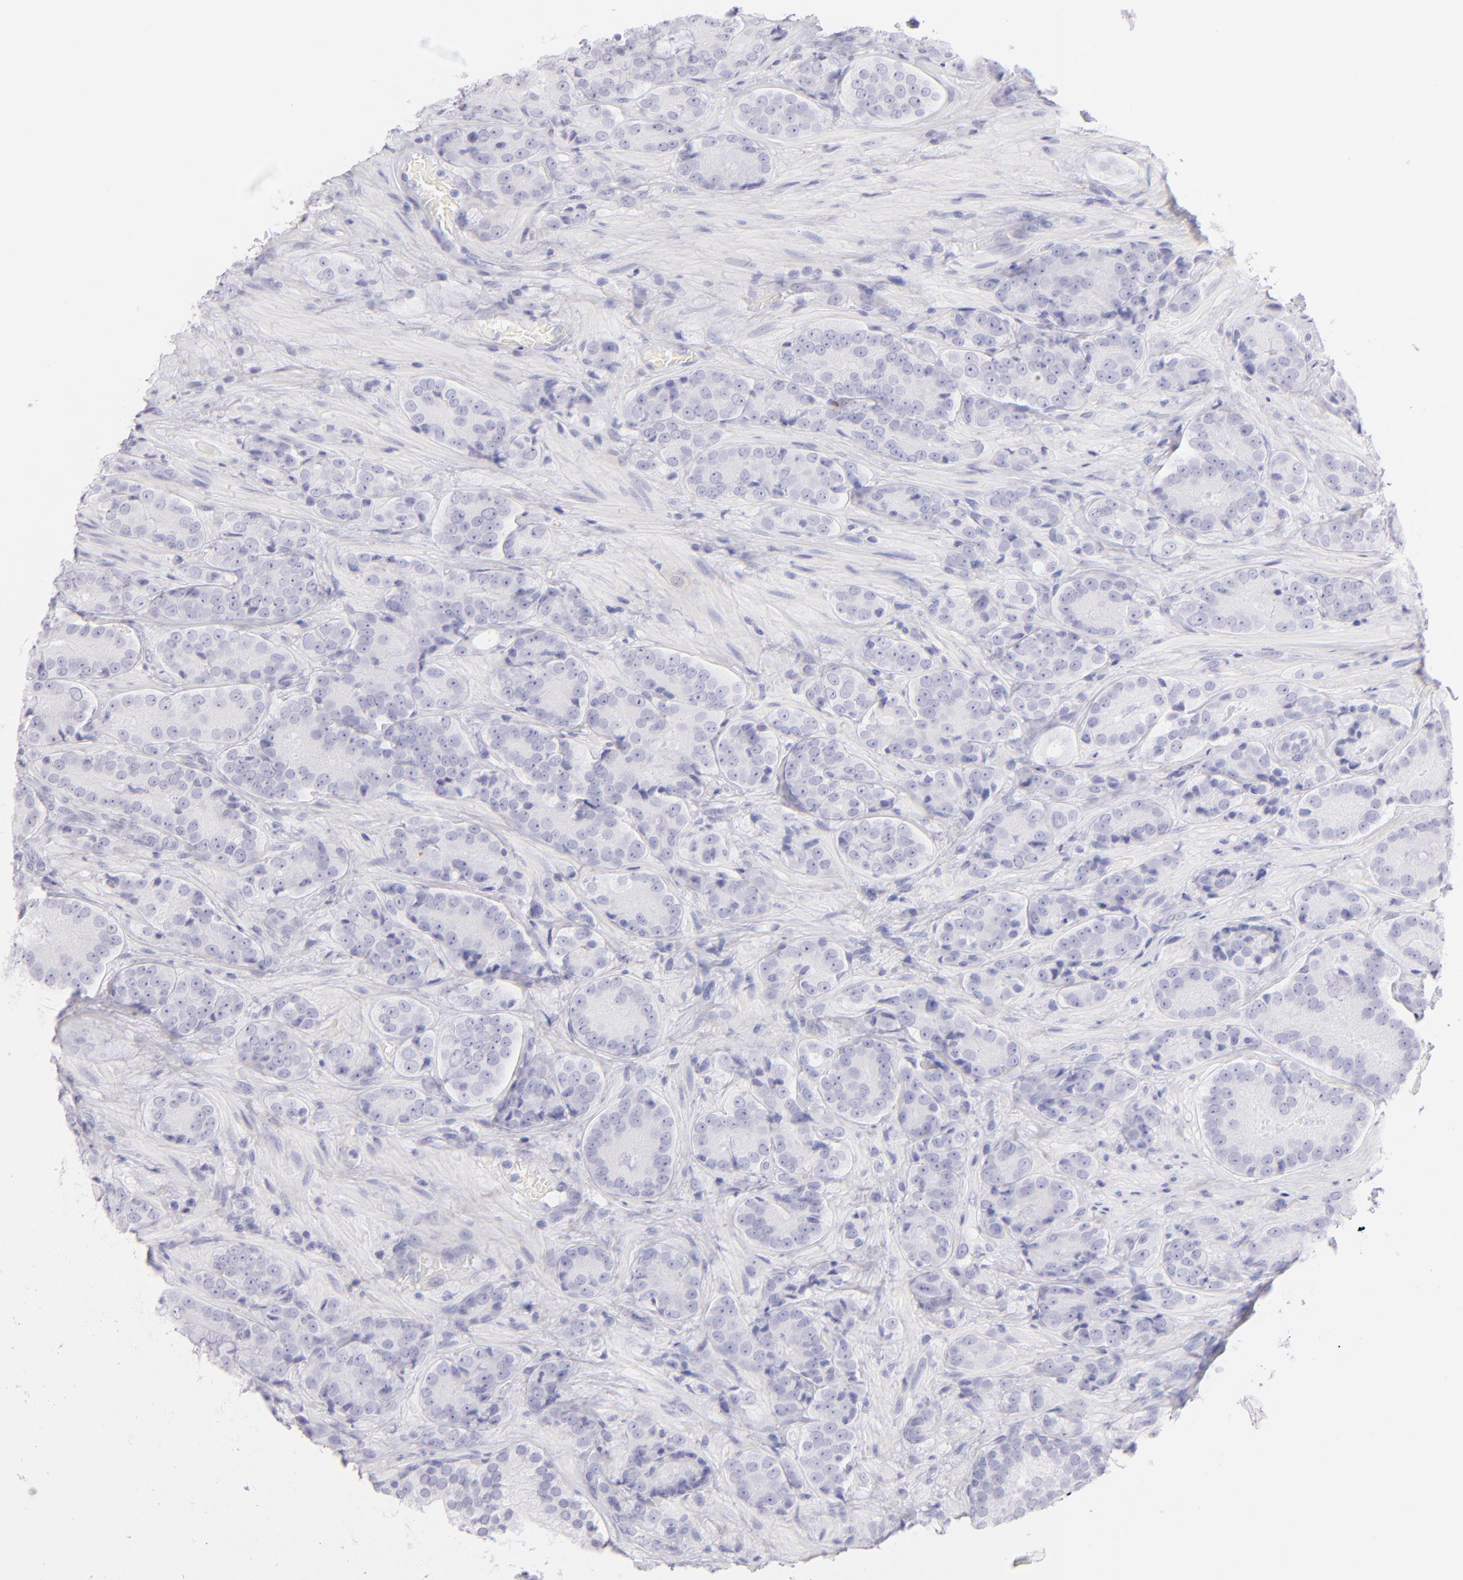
{"staining": {"intensity": "negative", "quantity": "none", "location": "none"}, "tissue": "prostate cancer", "cell_type": "Tumor cells", "image_type": "cancer", "snomed": [{"axis": "morphology", "description": "Adenocarcinoma, High grade"}, {"axis": "topography", "description": "Prostate"}], "caption": "The histopathology image displays no significant expression in tumor cells of prostate cancer.", "gene": "CD72", "patient": {"sex": "male", "age": 70}}